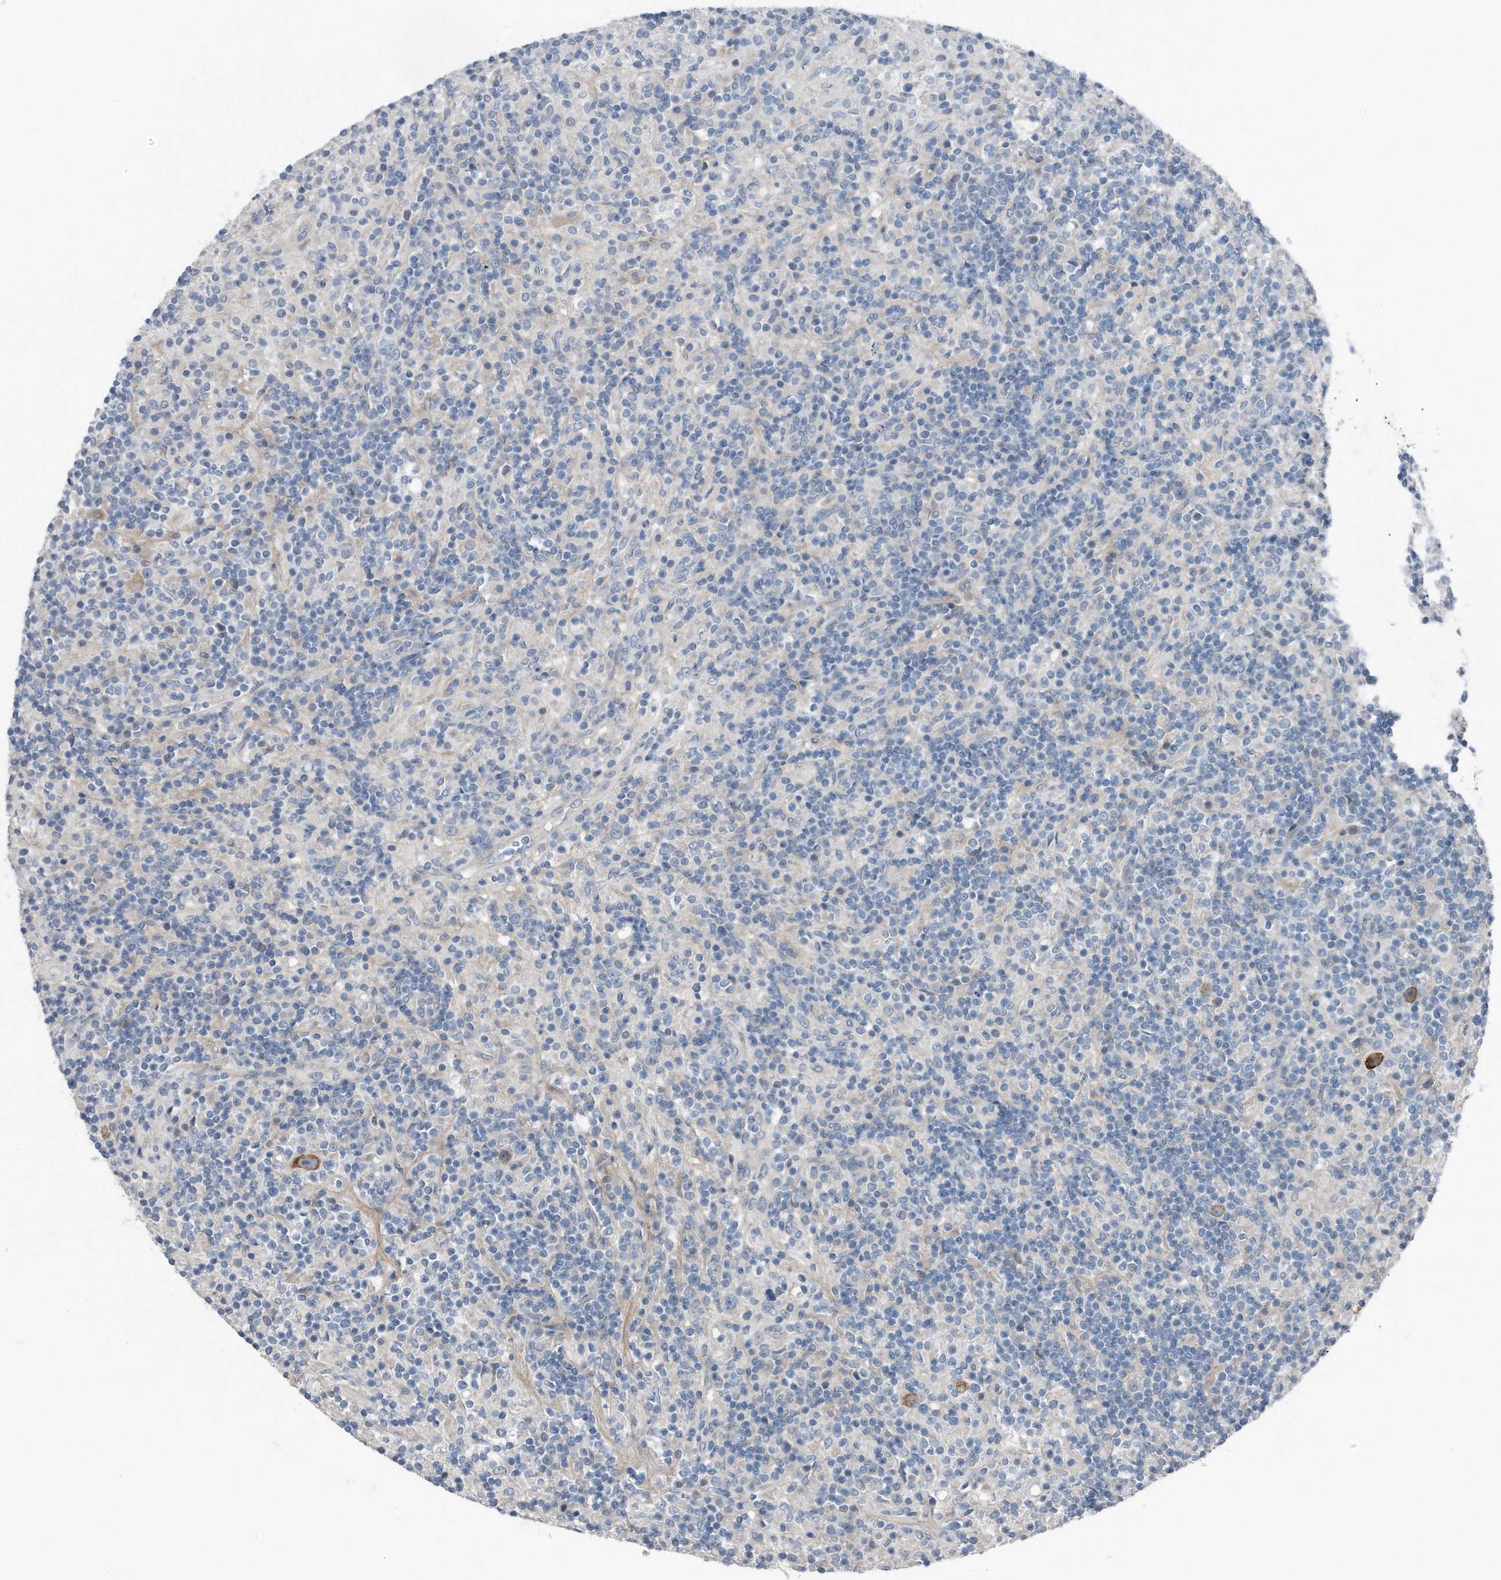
{"staining": {"intensity": "moderate", "quantity": "25%-75%", "location": "cytoplasmic/membranous"}, "tissue": "lymphoma", "cell_type": "Tumor cells", "image_type": "cancer", "snomed": [{"axis": "morphology", "description": "Hodgkin's disease, NOS"}, {"axis": "topography", "description": "Lymph node"}], "caption": "A micrograph showing moderate cytoplasmic/membranous positivity in about 25%-75% of tumor cells in lymphoma, as visualized by brown immunohistochemical staining.", "gene": "YRDC", "patient": {"sex": "male", "age": 70}}